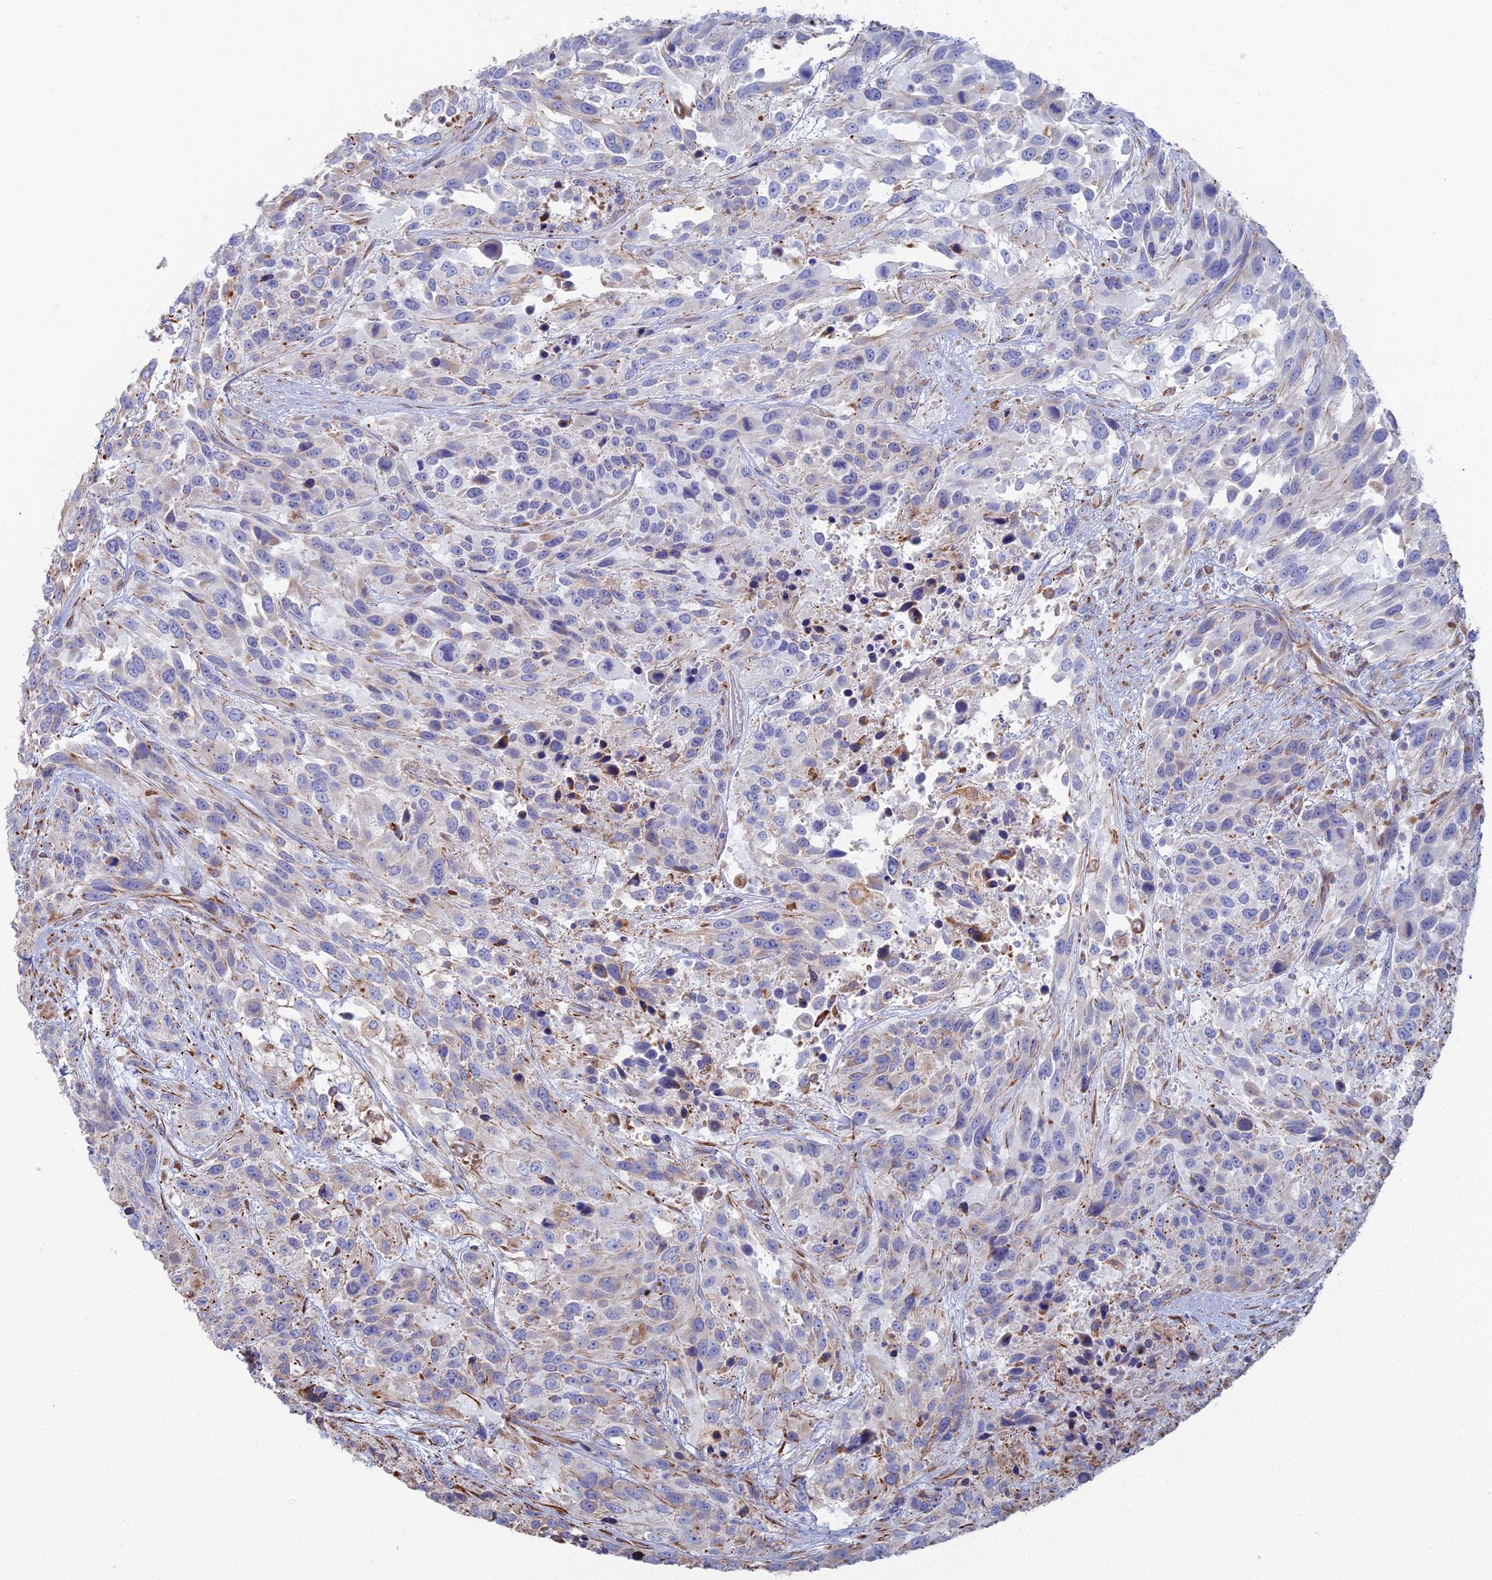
{"staining": {"intensity": "weak", "quantity": "<25%", "location": "cytoplasmic/membranous"}, "tissue": "urothelial cancer", "cell_type": "Tumor cells", "image_type": "cancer", "snomed": [{"axis": "morphology", "description": "Urothelial carcinoma, High grade"}, {"axis": "topography", "description": "Urinary bladder"}], "caption": "The micrograph demonstrates no significant positivity in tumor cells of urothelial carcinoma (high-grade).", "gene": "CLVS2", "patient": {"sex": "female", "age": 70}}